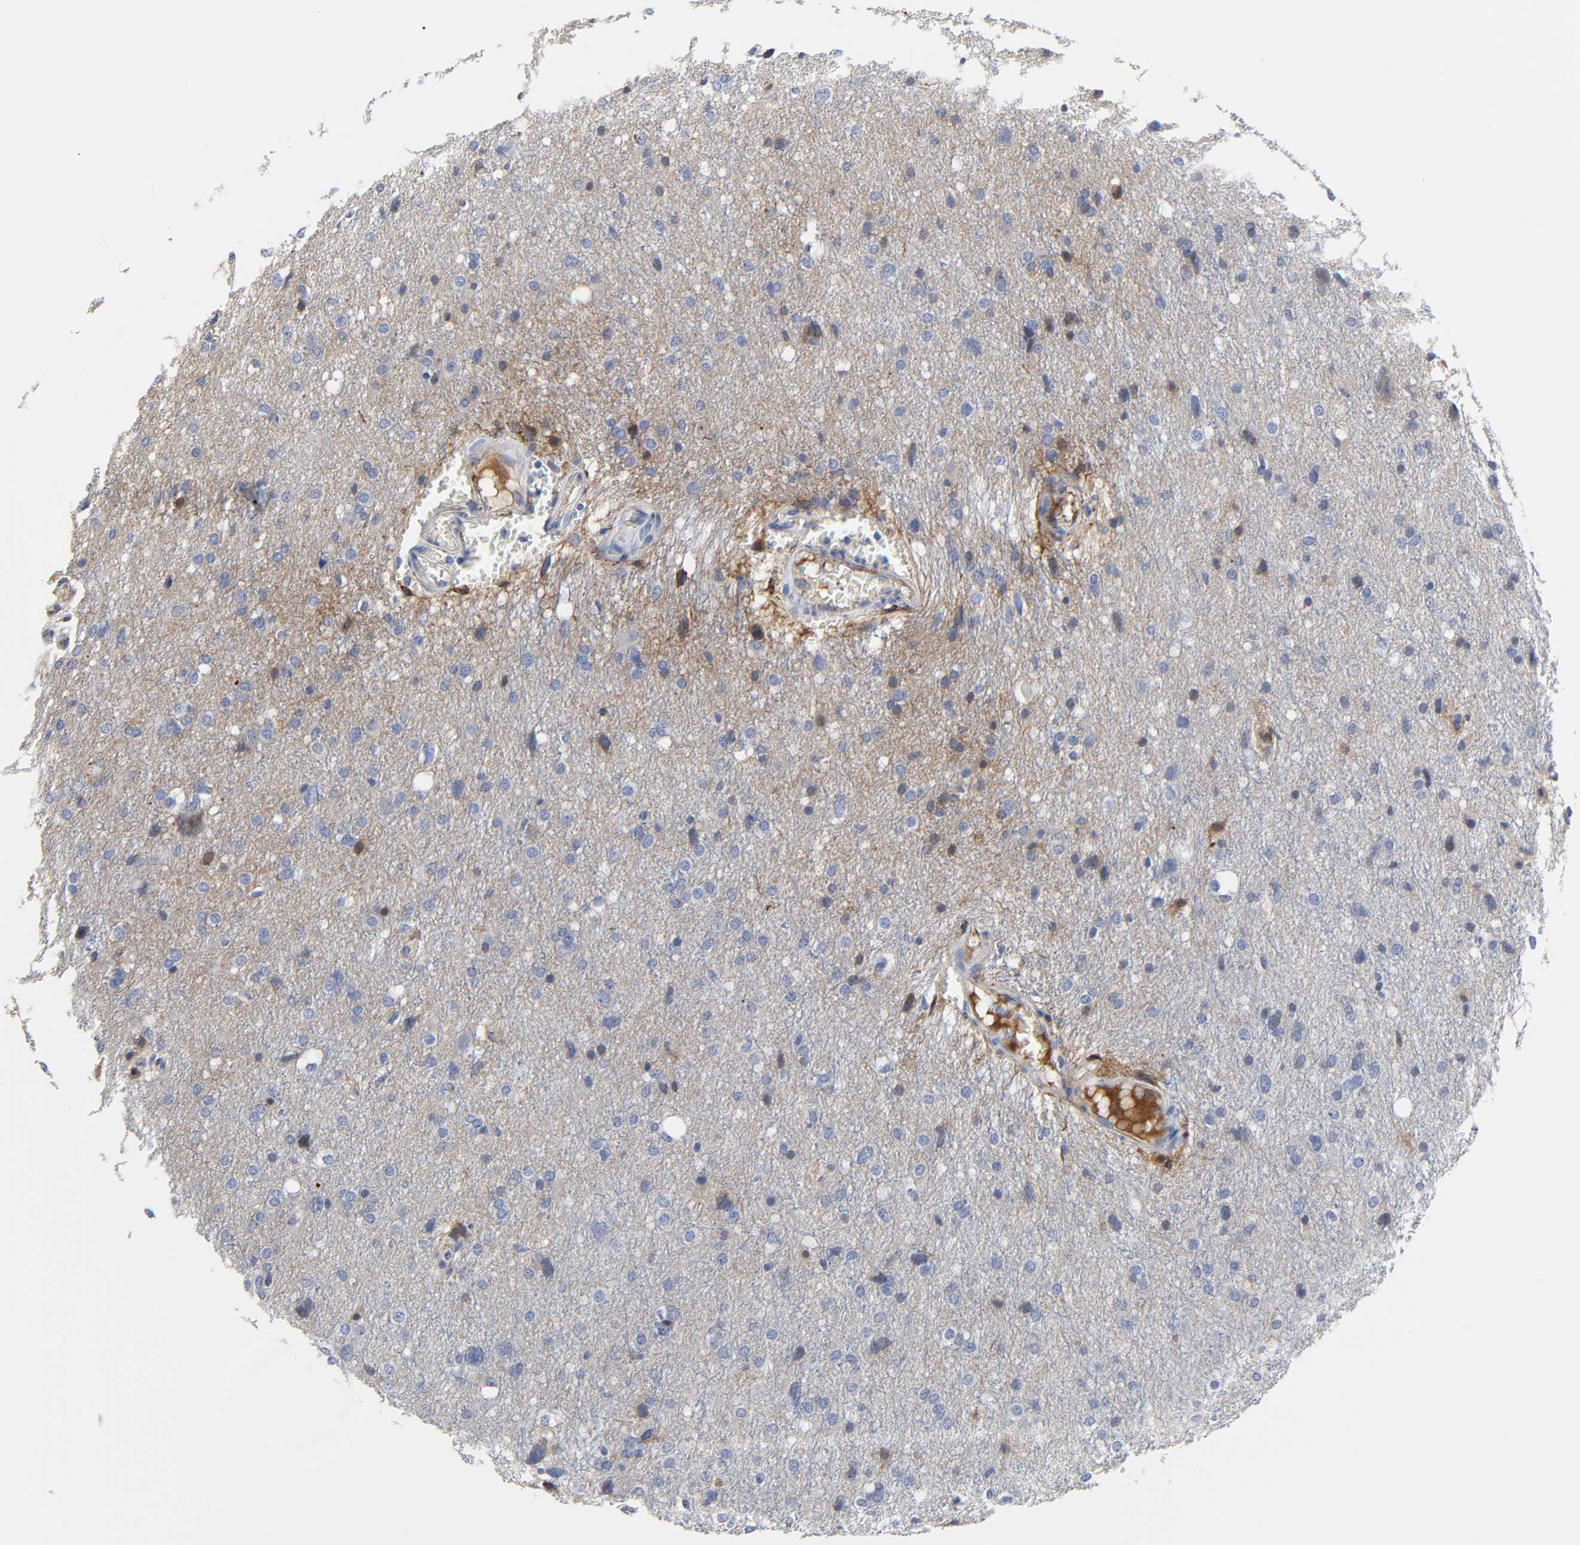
{"staining": {"intensity": "negative", "quantity": "none", "location": "none"}, "tissue": "glioma", "cell_type": "Tumor cells", "image_type": "cancer", "snomed": [{"axis": "morphology", "description": "Glioma, malignant, High grade"}, {"axis": "topography", "description": "Brain"}], "caption": "This is an IHC histopathology image of glioma. There is no expression in tumor cells.", "gene": "FBLN1", "patient": {"sex": "female", "age": 59}}